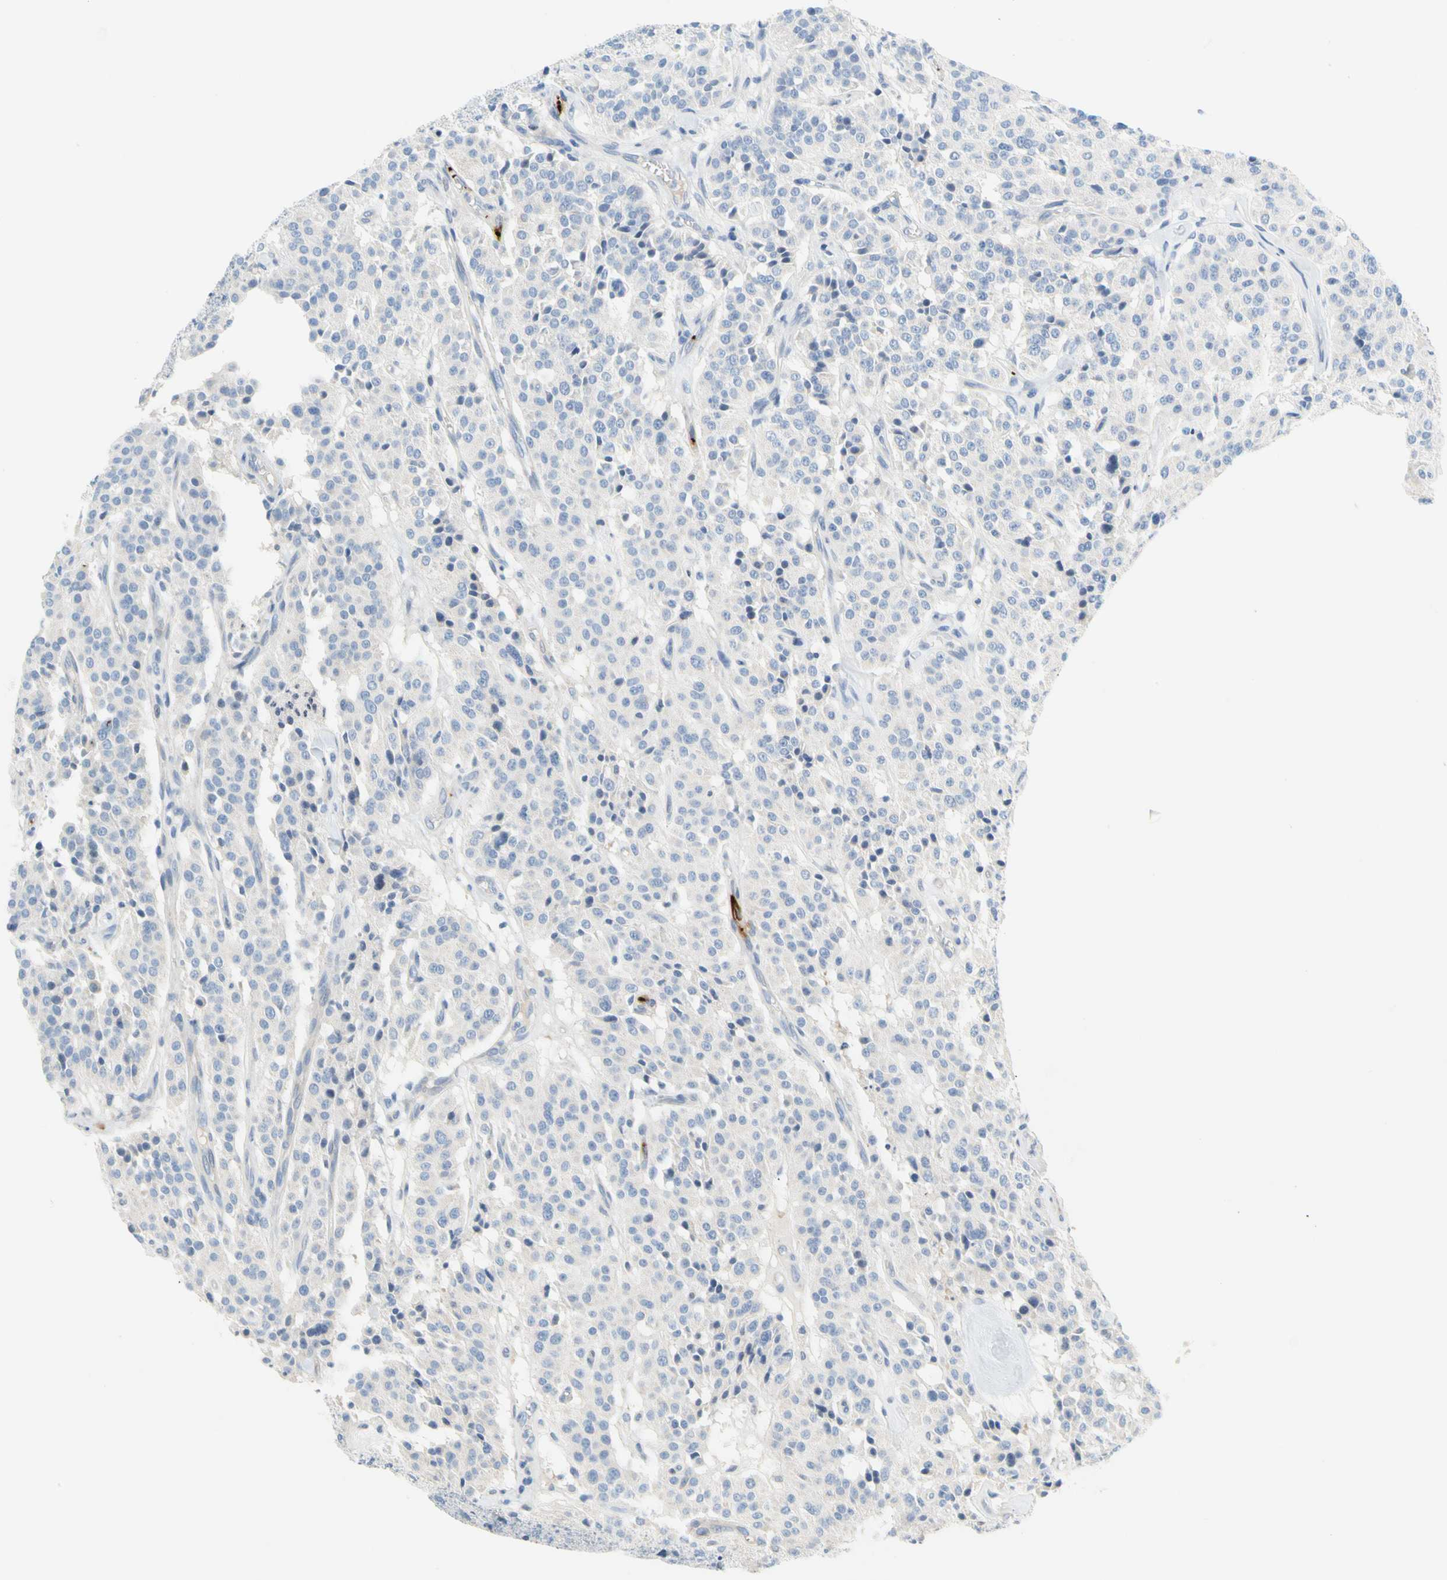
{"staining": {"intensity": "negative", "quantity": "none", "location": "none"}, "tissue": "carcinoid", "cell_type": "Tumor cells", "image_type": "cancer", "snomed": [{"axis": "morphology", "description": "Carcinoid, malignant, NOS"}, {"axis": "topography", "description": "Lung"}], "caption": "This is an IHC micrograph of human carcinoid (malignant). There is no staining in tumor cells.", "gene": "PPBP", "patient": {"sex": "male", "age": 30}}